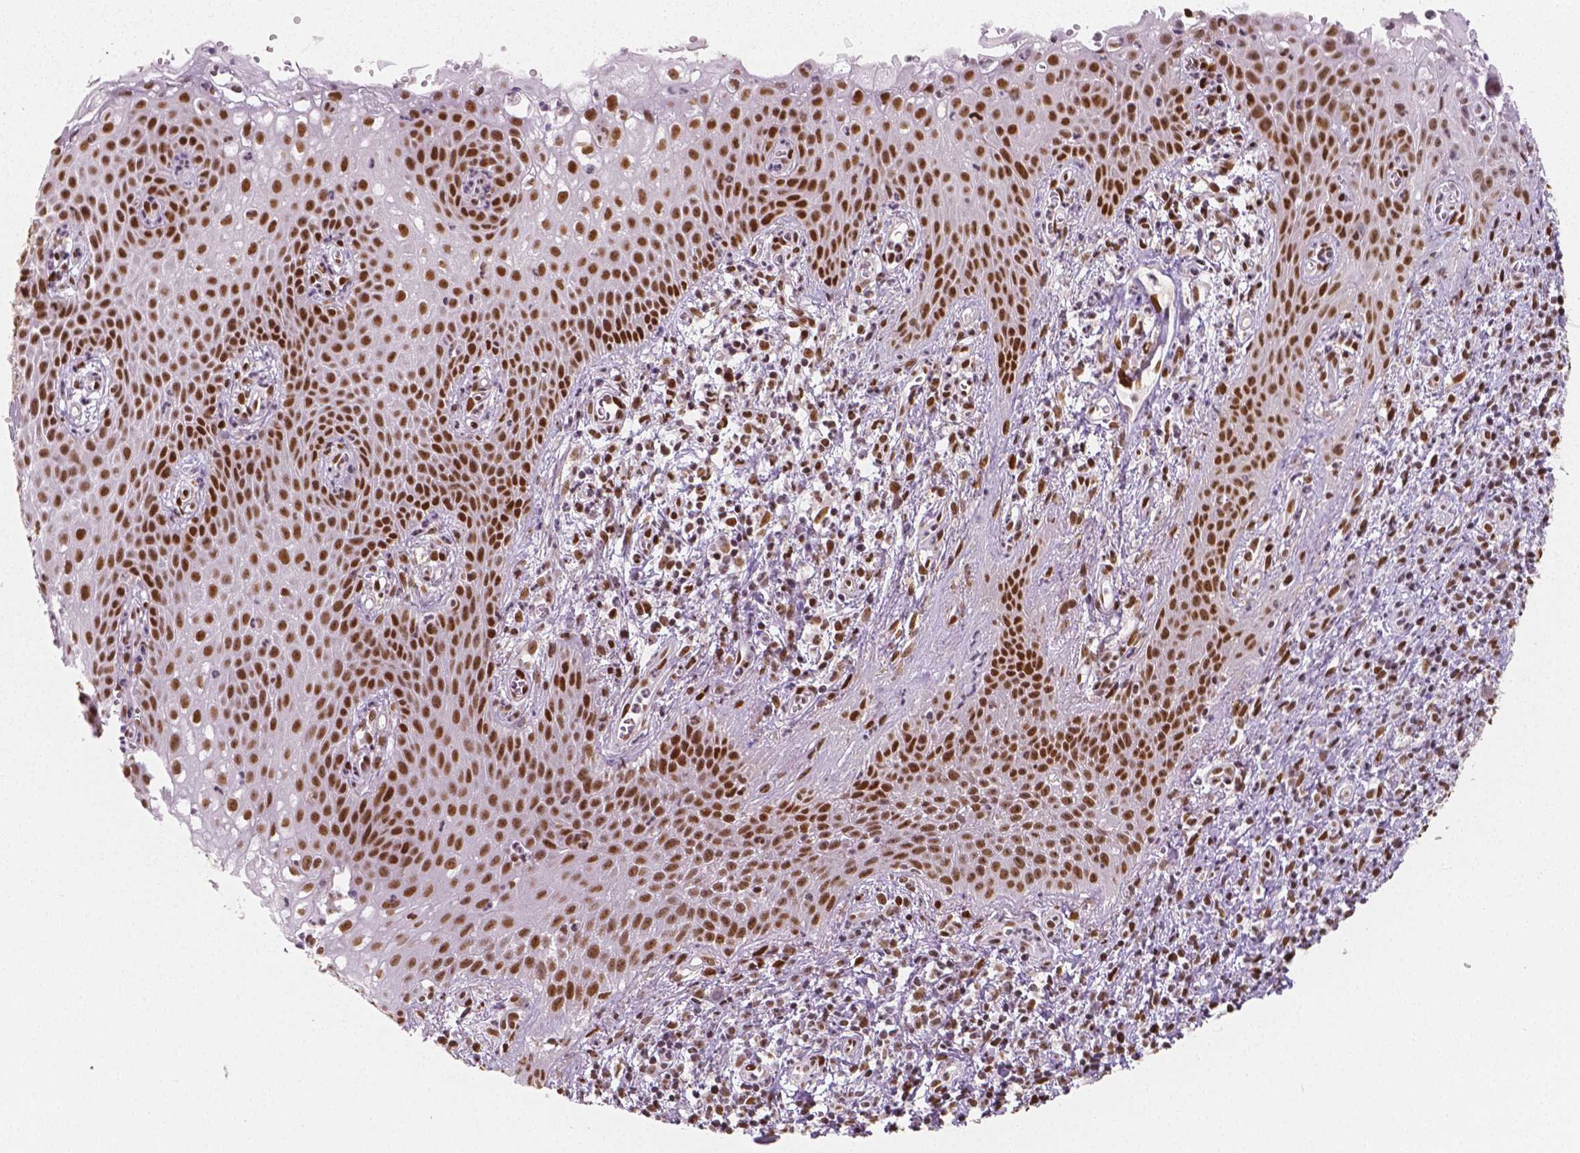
{"staining": {"intensity": "moderate", "quantity": ">75%", "location": "nuclear"}, "tissue": "cervical cancer", "cell_type": "Tumor cells", "image_type": "cancer", "snomed": [{"axis": "morphology", "description": "Squamous cell carcinoma, NOS"}, {"axis": "topography", "description": "Cervix"}], "caption": "Protein expression analysis of human cervical cancer reveals moderate nuclear positivity in approximately >75% of tumor cells.", "gene": "NUCKS1", "patient": {"sex": "female", "age": 30}}